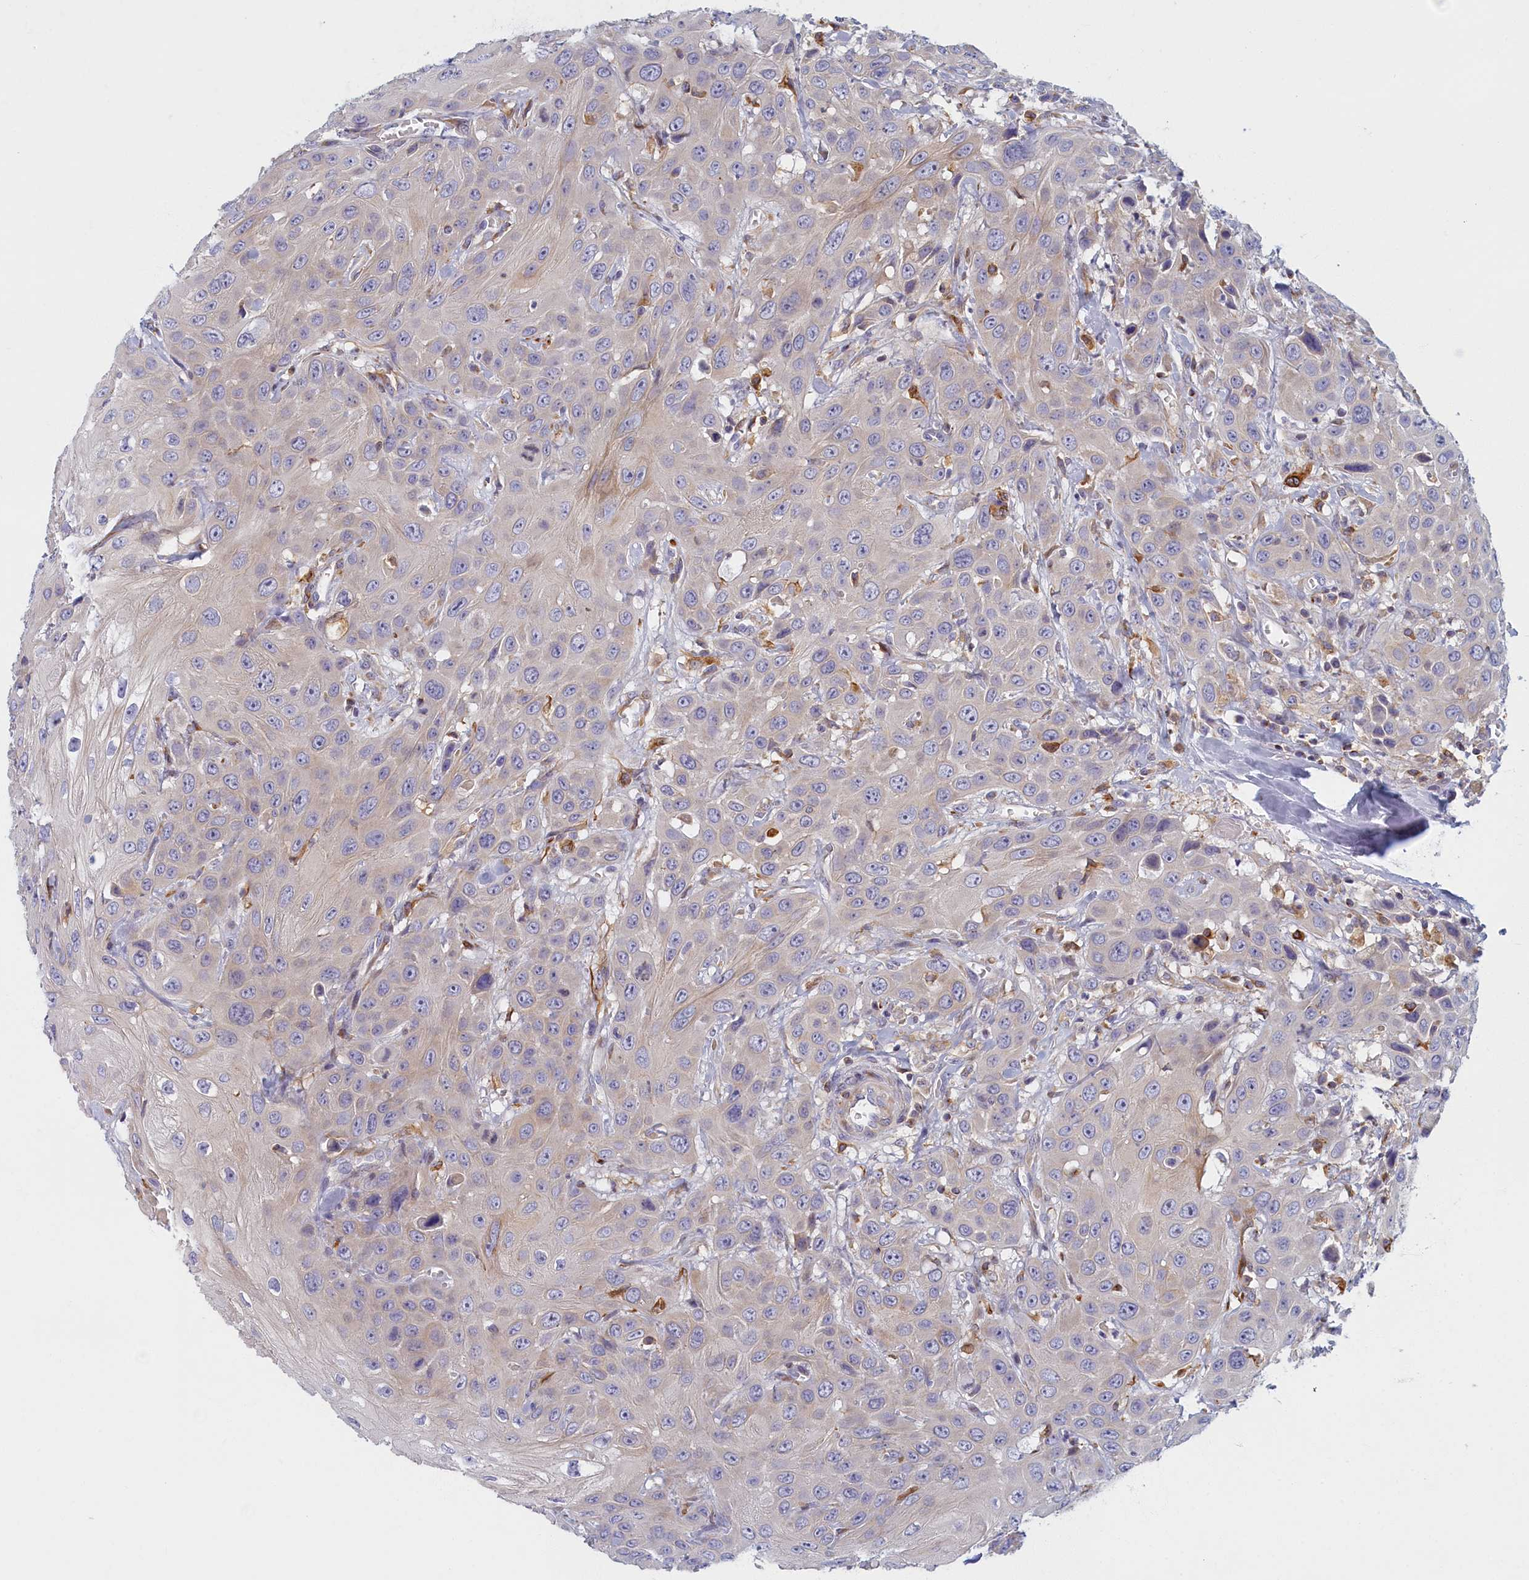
{"staining": {"intensity": "negative", "quantity": "none", "location": "none"}, "tissue": "head and neck cancer", "cell_type": "Tumor cells", "image_type": "cancer", "snomed": [{"axis": "morphology", "description": "Squamous cell carcinoma, NOS"}, {"axis": "topography", "description": "Head-Neck"}], "caption": "Head and neck squamous cell carcinoma was stained to show a protein in brown. There is no significant expression in tumor cells.", "gene": "NOL10", "patient": {"sex": "male", "age": 81}}